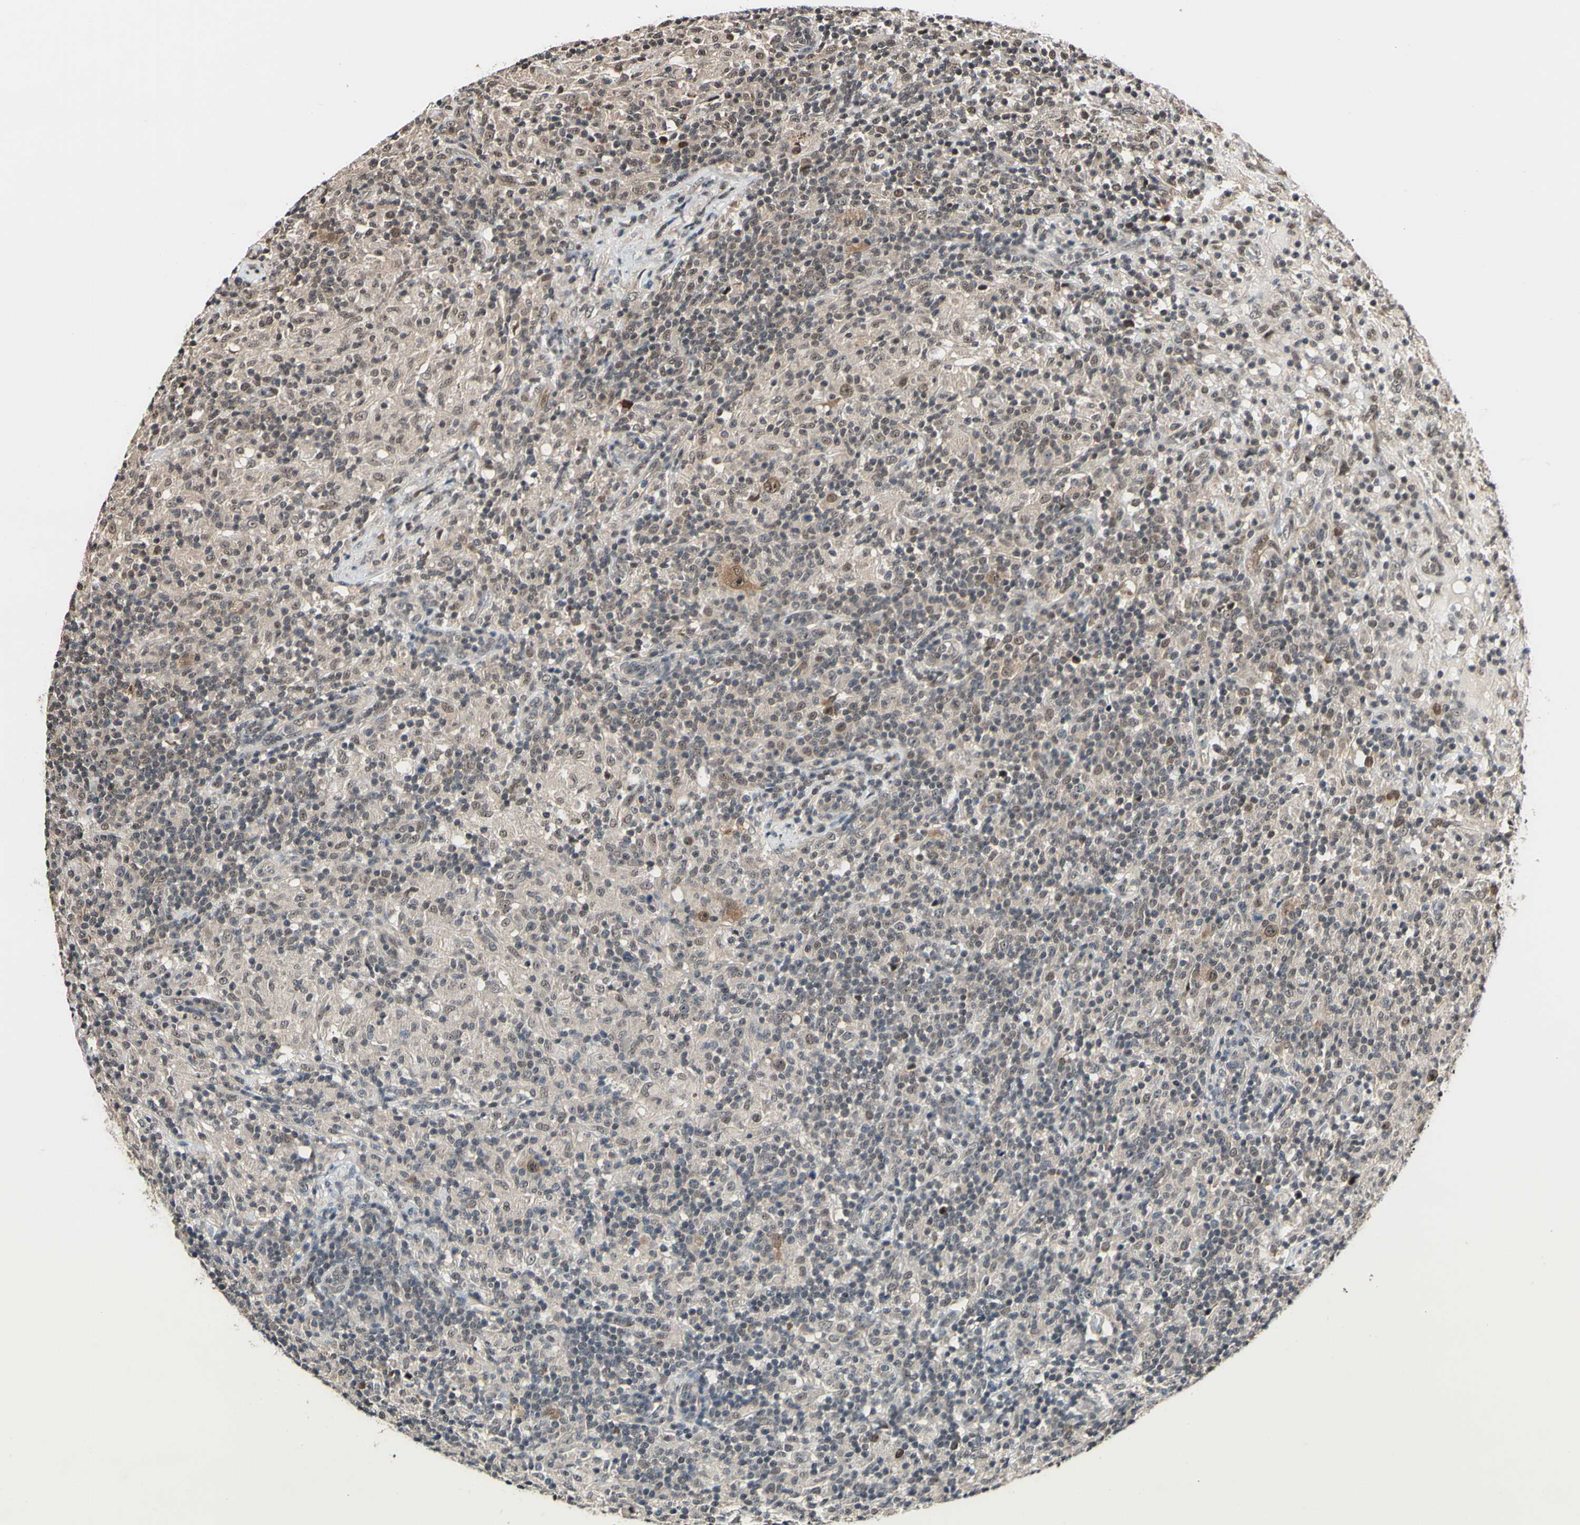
{"staining": {"intensity": "weak", "quantity": ">75%", "location": "cytoplasmic/membranous,nuclear"}, "tissue": "lymphoma", "cell_type": "Tumor cells", "image_type": "cancer", "snomed": [{"axis": "morphology", "description": "Hodgkin's disease, NOS"}, {"axis": "topography", "description": "Lymph node"}], "caption": "Brown immunohistochemical staining in human lymphoma demonstrates weak cytoplasmic/membranous and nuclear expression in approximately >75% of tumor cells.", "gene": "PSMD10", "patient": {"sex": "male", "age": 70}}